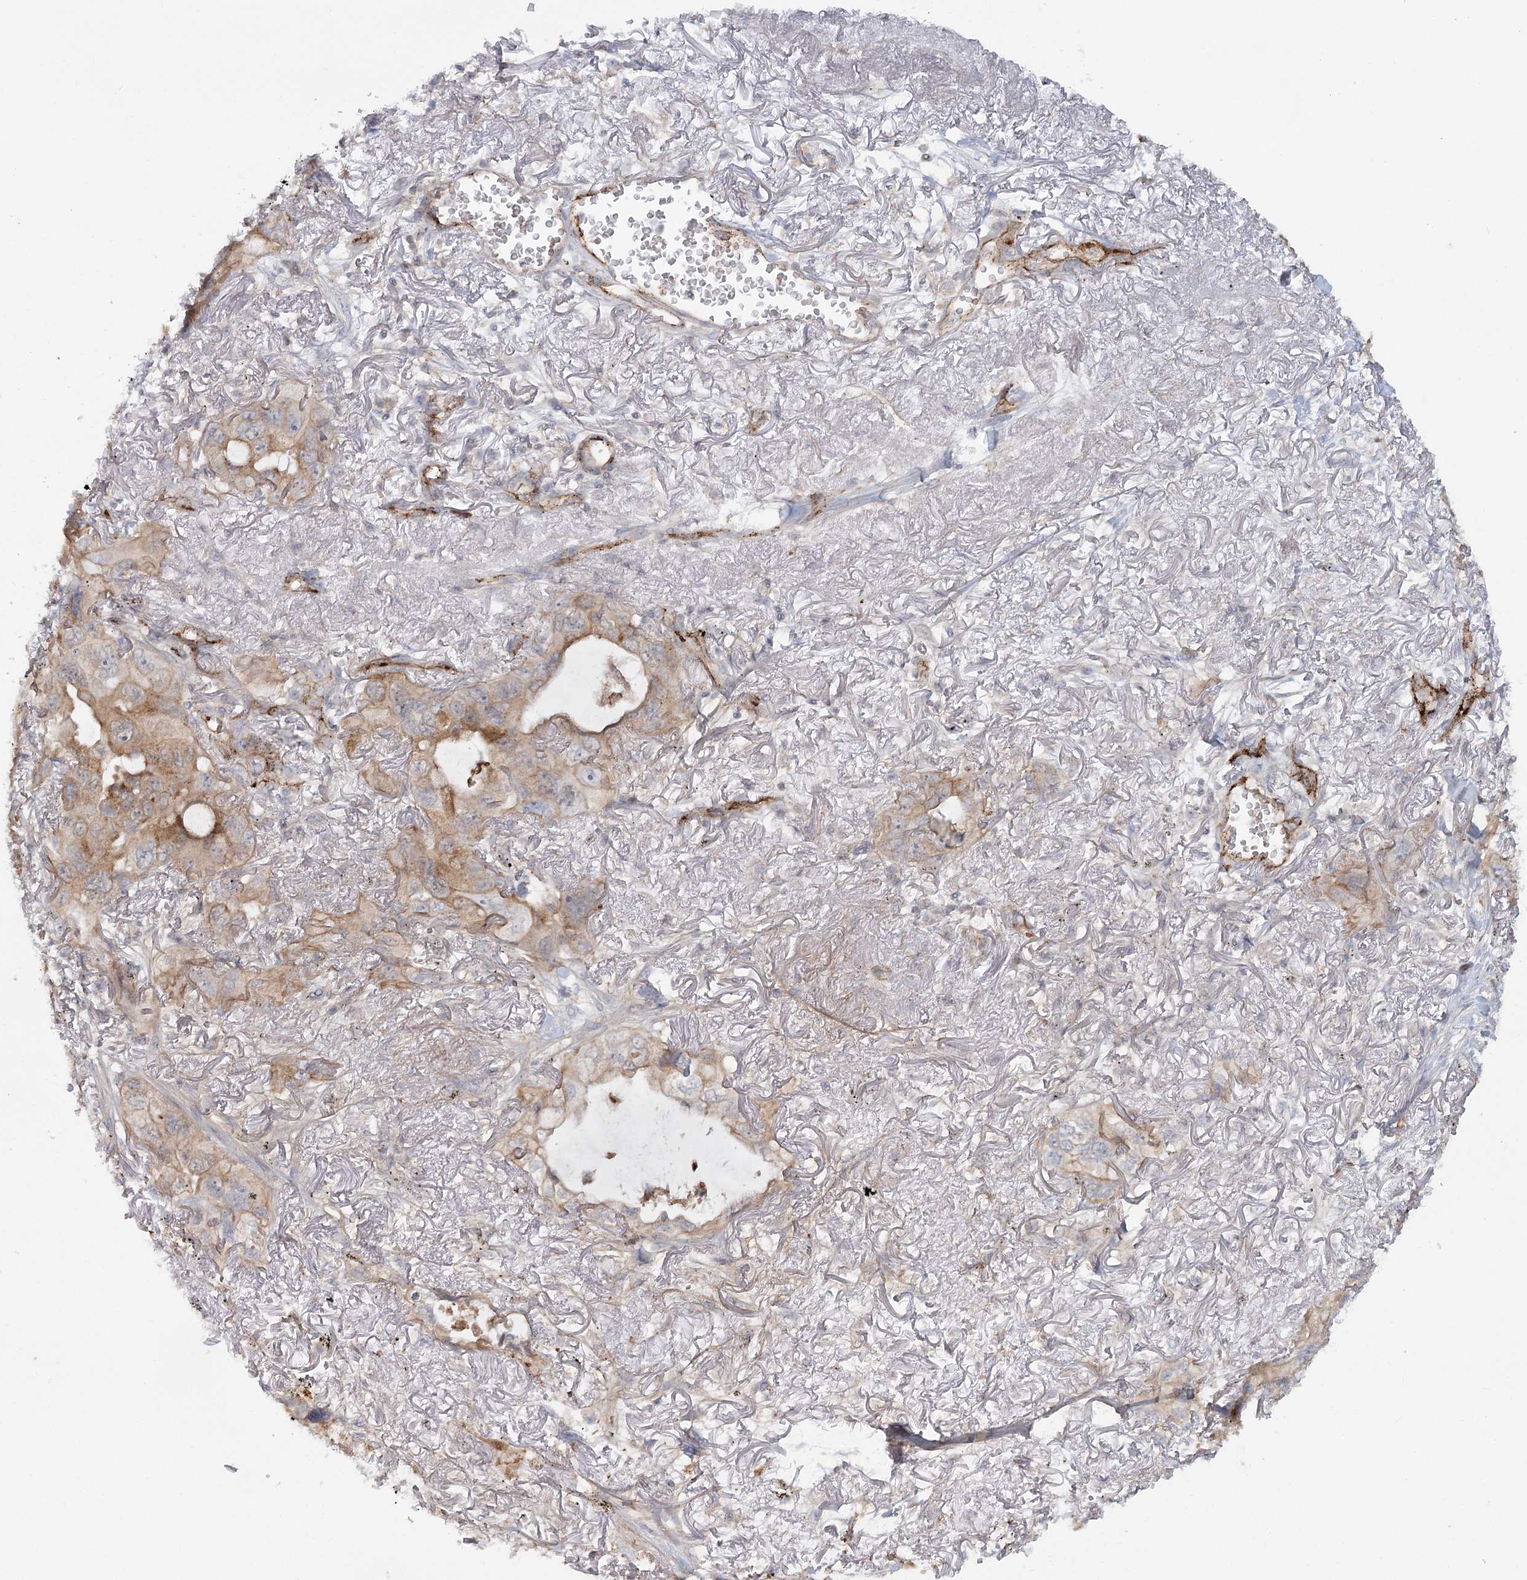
{"staining": {"intensity": "weak", "quantity": "25%-75%", "location": "cytoplasmic/membranous"}, "tissue": "lung cancer", "cell_type": "Tumor cells", "image_type": "cancer", "snomed": [{"axis": "morphology", "description": "Squamous cell carcinoma, NOS"}, {"axis": "topography", "description": "Lung"}], "caption": "Lung squamous cell carcinoma stained for a protein (brown) displays weak cytoplasmic/membranous positive expression in about 25%-75% of tumor cells.", "gene": "KBTBD4", "patient": {"sex": "female", "age": 73}}